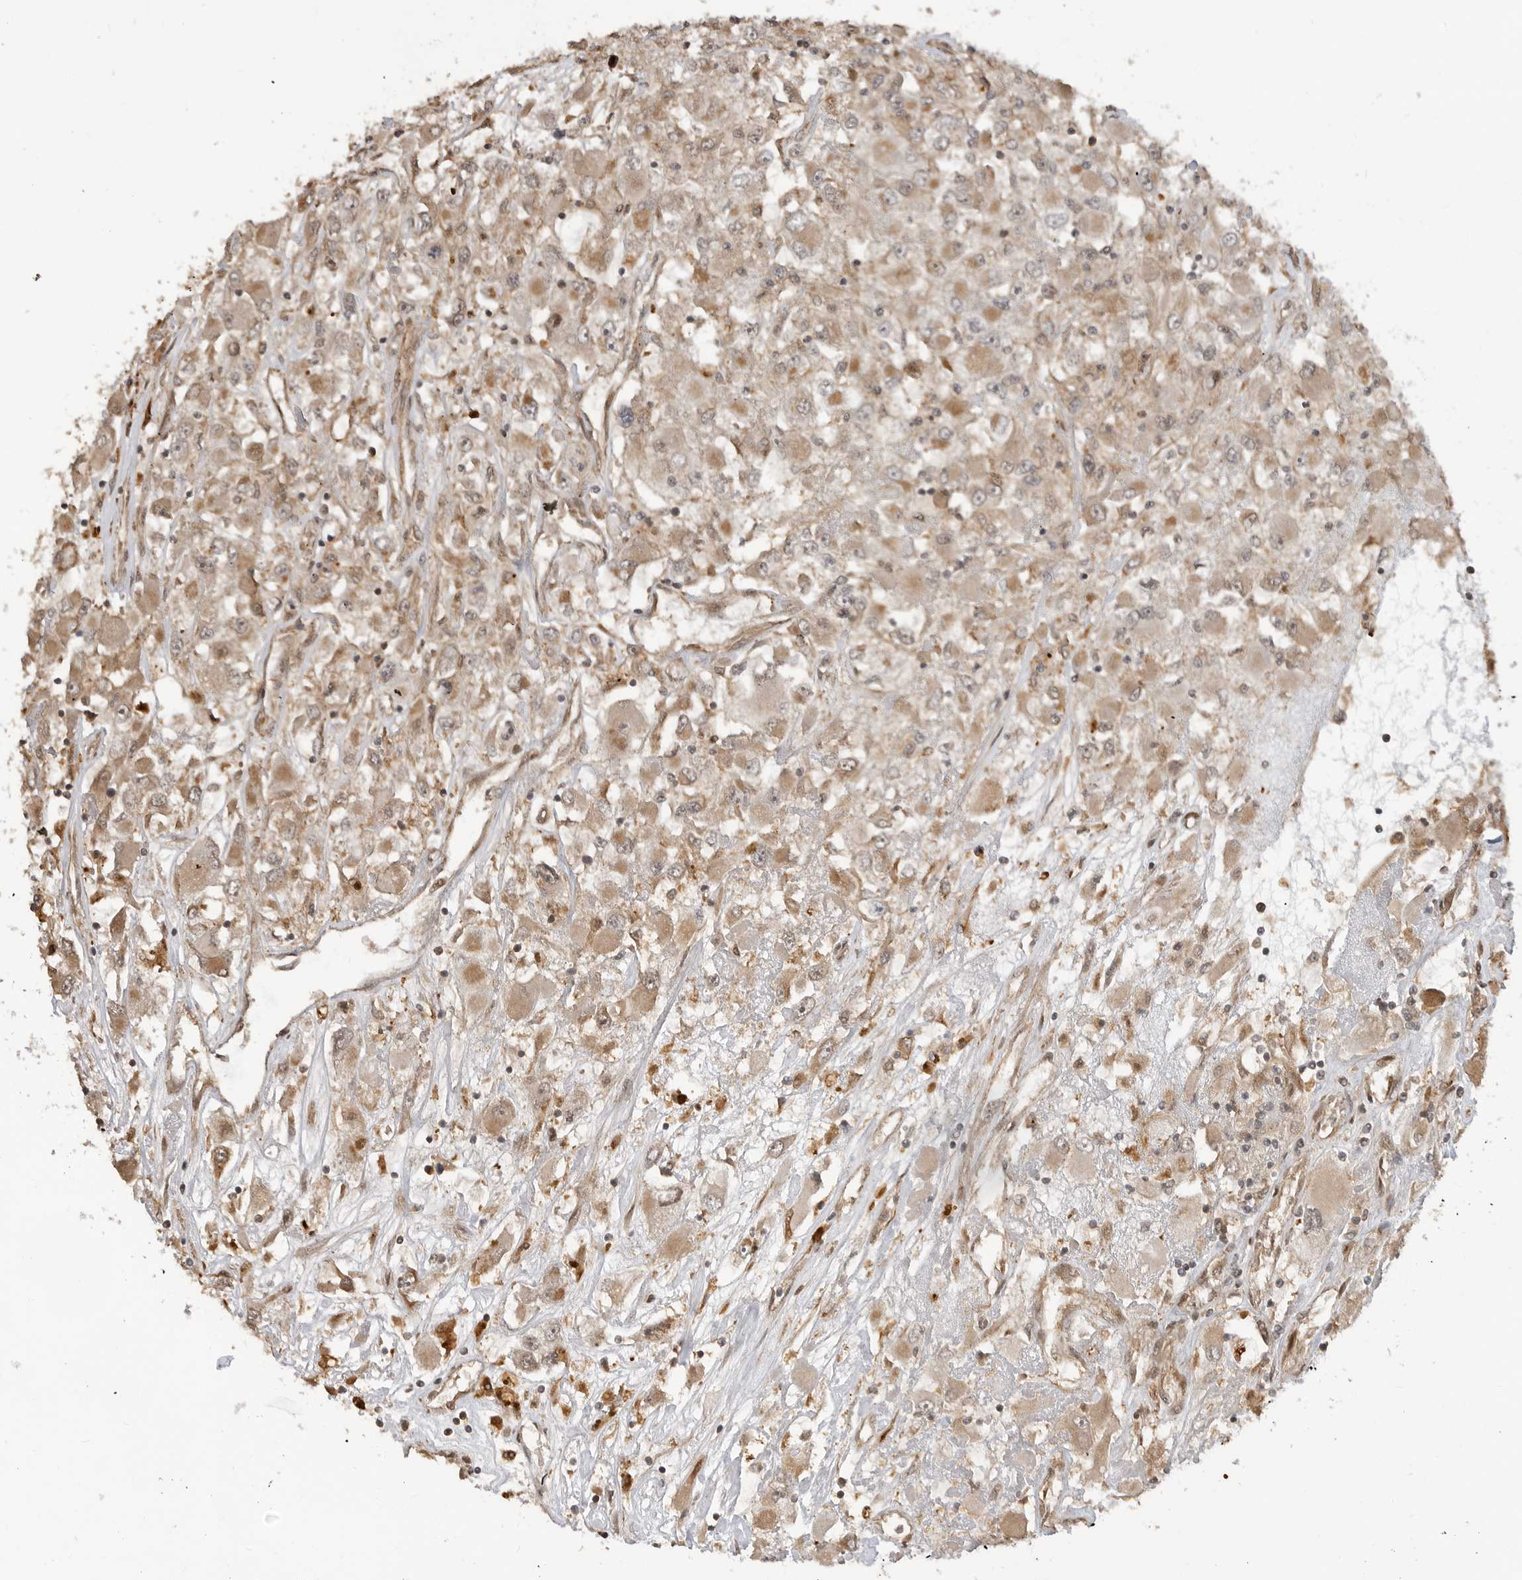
{"staining": {"intensity": "weak", "quantity": ">75%", "location": "cytoplasmic/membranous"}, "tissue": "renal cancer", "cell_type": "Tumor cells", "image_type": "cancer", "snomed": [{"axis": "morphology", "description": "Adenocarcinoma, NOS"}, {"axis": "topography", "description": "Kidney"}], "caption": "Adenocarcinoma (renal) stained with immunohistochemistry displays weak cytoplasmic/membranous positivity in about >75% of tumor cells.", "gene": "ADPRS", "patient": {"sex": "female", "age": 52}}